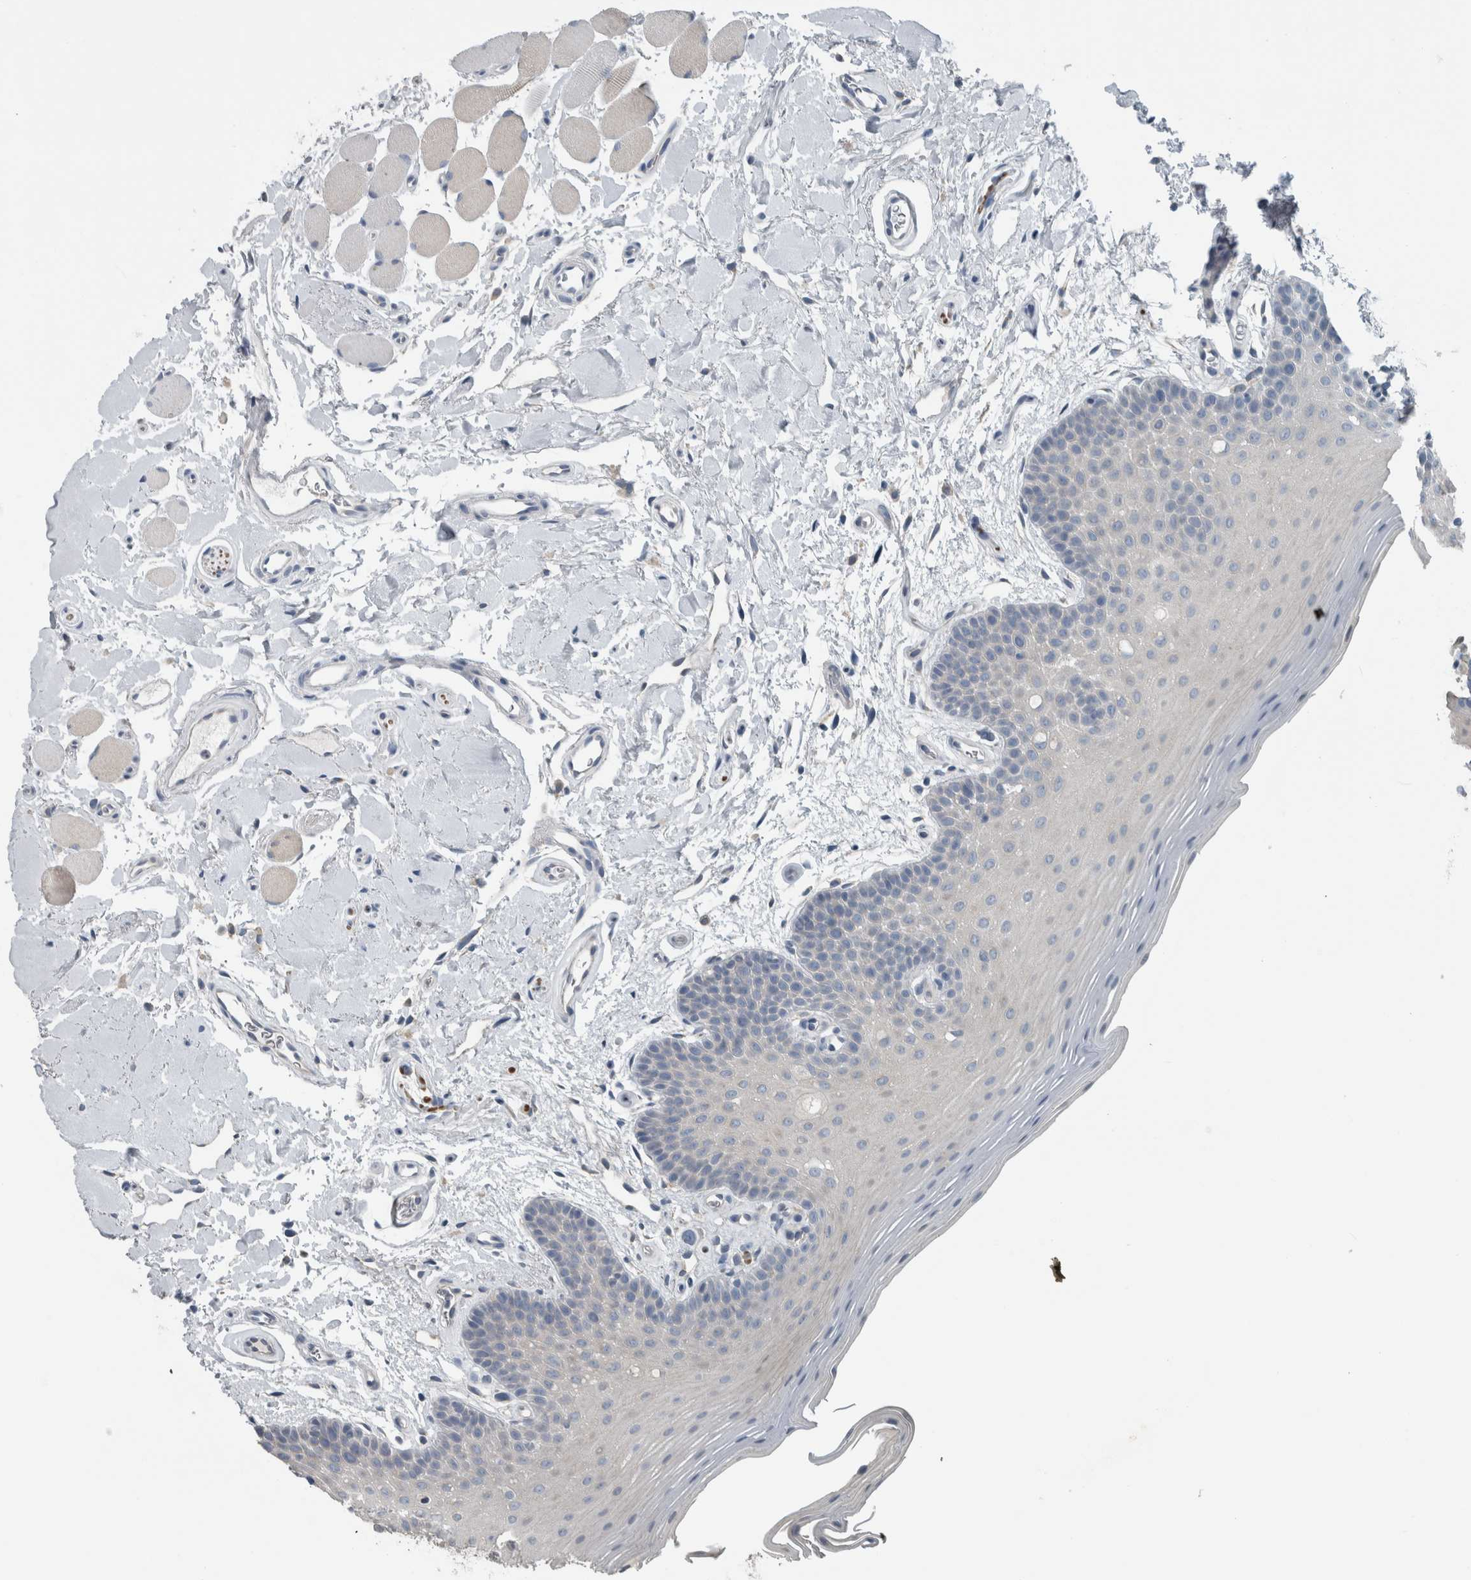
{"staining": {"intensity": "negative", "quantity": "none", "location": "none"}, "tissue": "oral mucosa", "cell_type": "Squamous epithelial cells", "image_type": "normal", "snomed": [{"axis": "morphology", "description": "Normal tissue, NOS"}, {"axis": "topography", "description": "Oral tissue"}], "caption": "IHC histopathology image of unremarkable oral mucosa: oral mucosa stained with DAB (3,3'-diaminobenzidine) displays no significant protein staining in squamous epithelial cells.", "gene": "SH3GL2", "patient": {"sex": "male", "age": 62}}